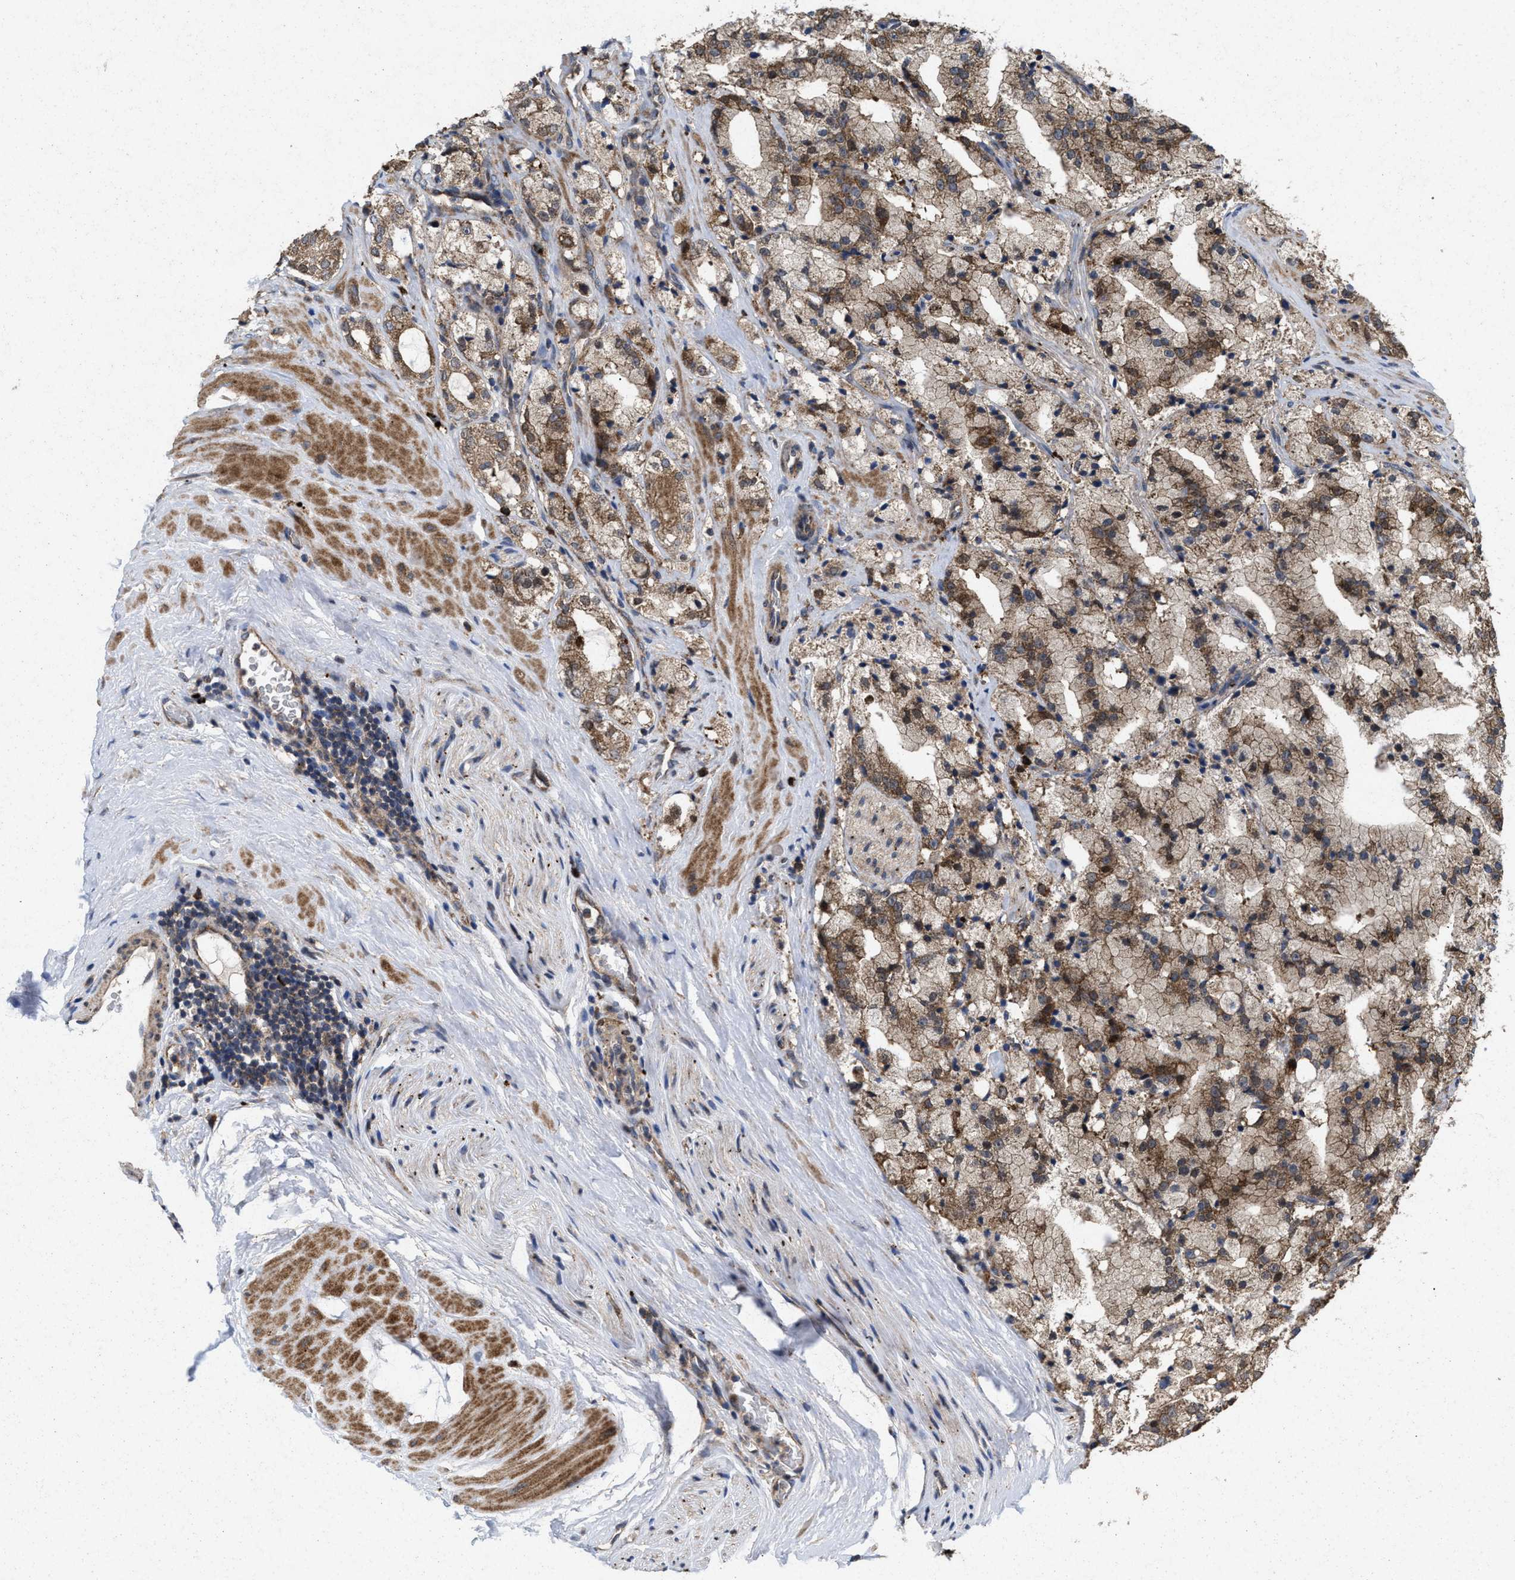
{"staining": {"intensity": "moderate", "quantity": ">75%", "location": "cytoplasmic/membranous"}, "tissue": "prostate cancer", "cell_type": "Tumor cells", "image_type": "cancer", "snomed": [{"axis": "morphology", "description": "Adenocarcinoma, High grade"}, {"axis": "topography", "description": "Prostate"}], "caption": "Protein staining of prostate cancer tissue shows moderate cytoplasmic/membranous positivity in about >75% of tumor cells.", "gene": "MSI2", "patient": {"sex": "male", "age": 64}}